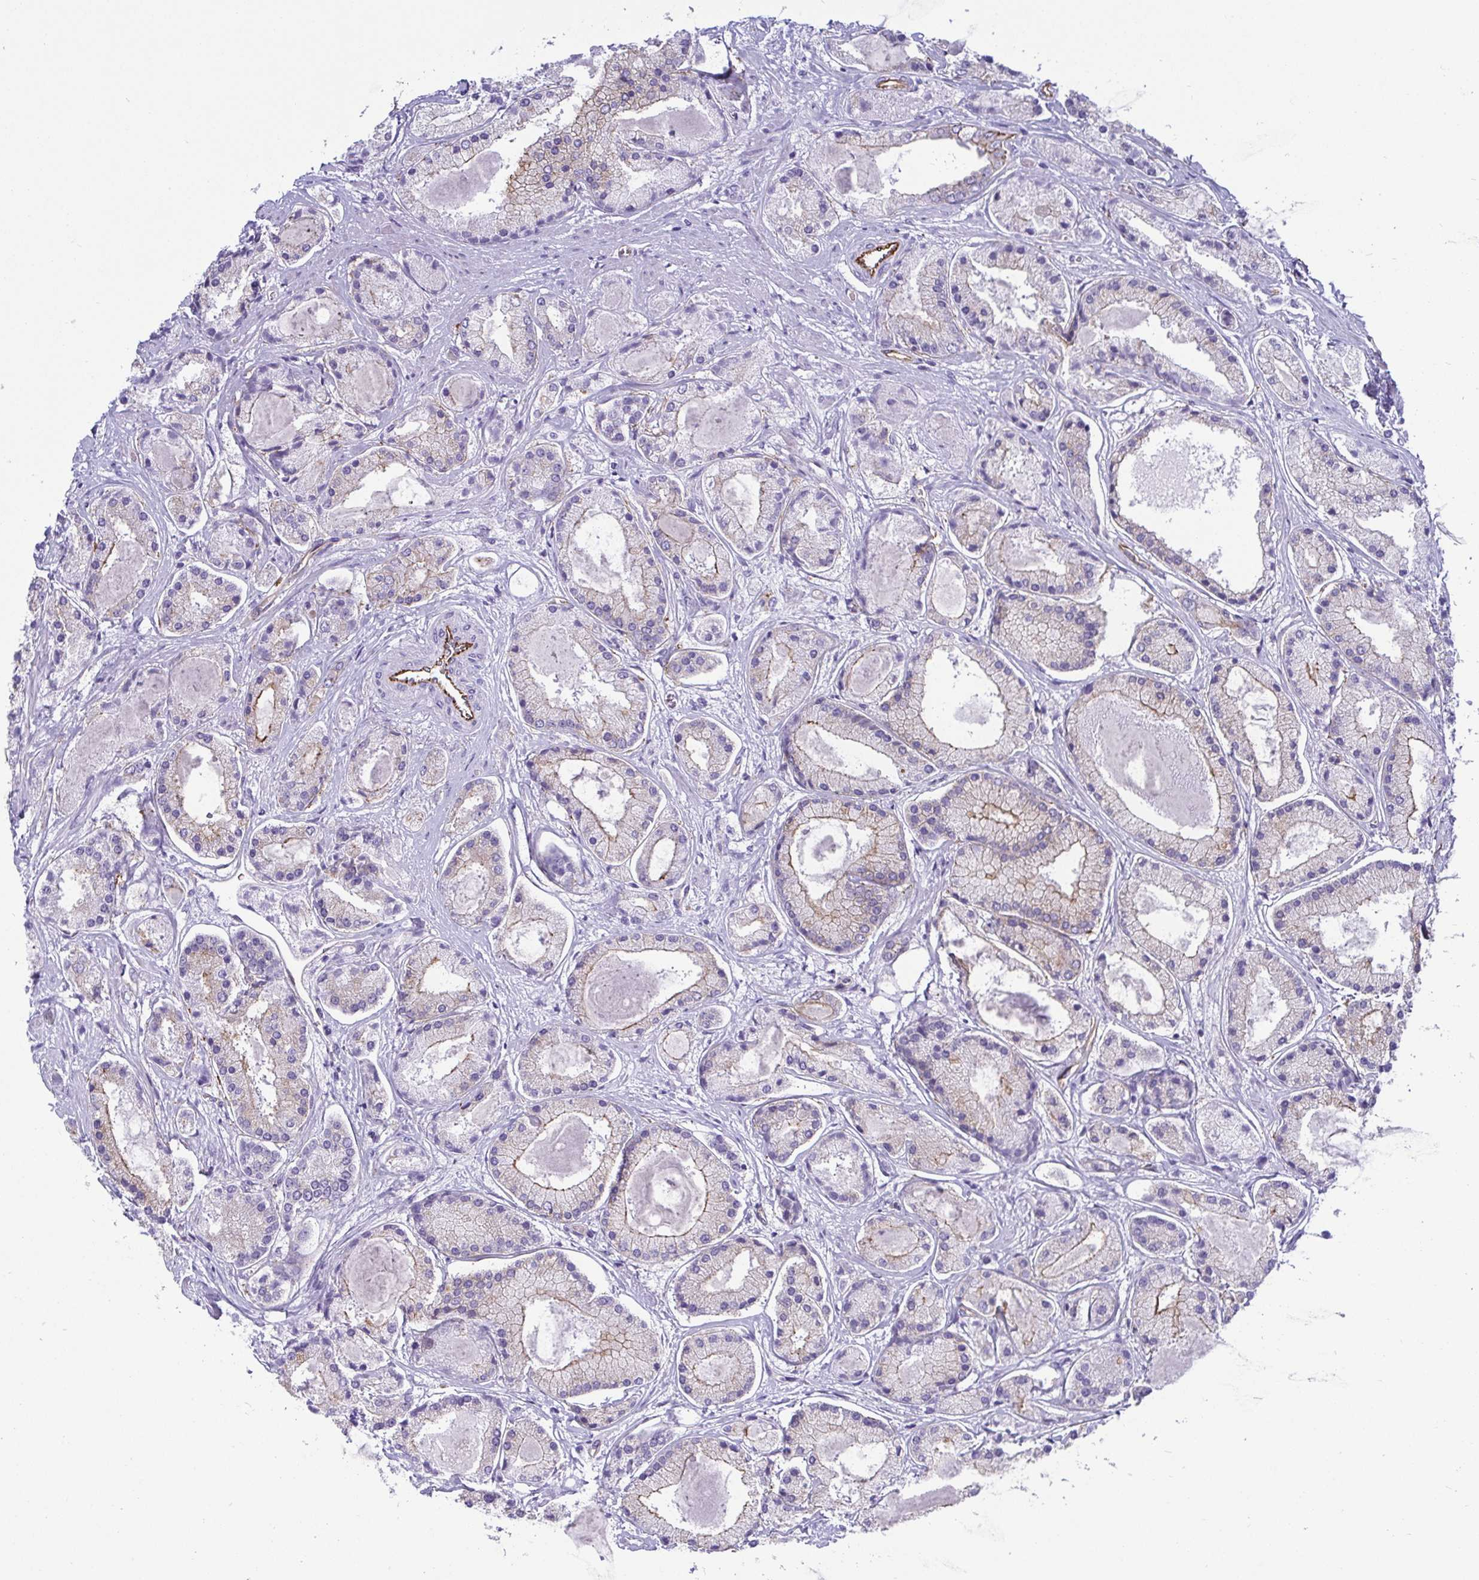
{"staining": {"intensity": "weak", "quantity": "<25%", "location": "cytoplasmic/membranous"}, "tissue": "prostate cancer", "cell_type": "Tumor cells", "image_type": "cancer", "snomed": [{"axis": "morphology", "description": "Adenocarcinoma, High grade"}, {"axis": "topography", "description": "Prostate"}], "caption": "This is a photomicrograph of immunohistochemistry staining of prostate cancer (high-grade adenocarcinoma), which shows no expression in tumor cells. (IHC, brightfield microscopy, high magnification).", "gene": "LIMA1", "patient": {"sex": "male", "age": 67}}